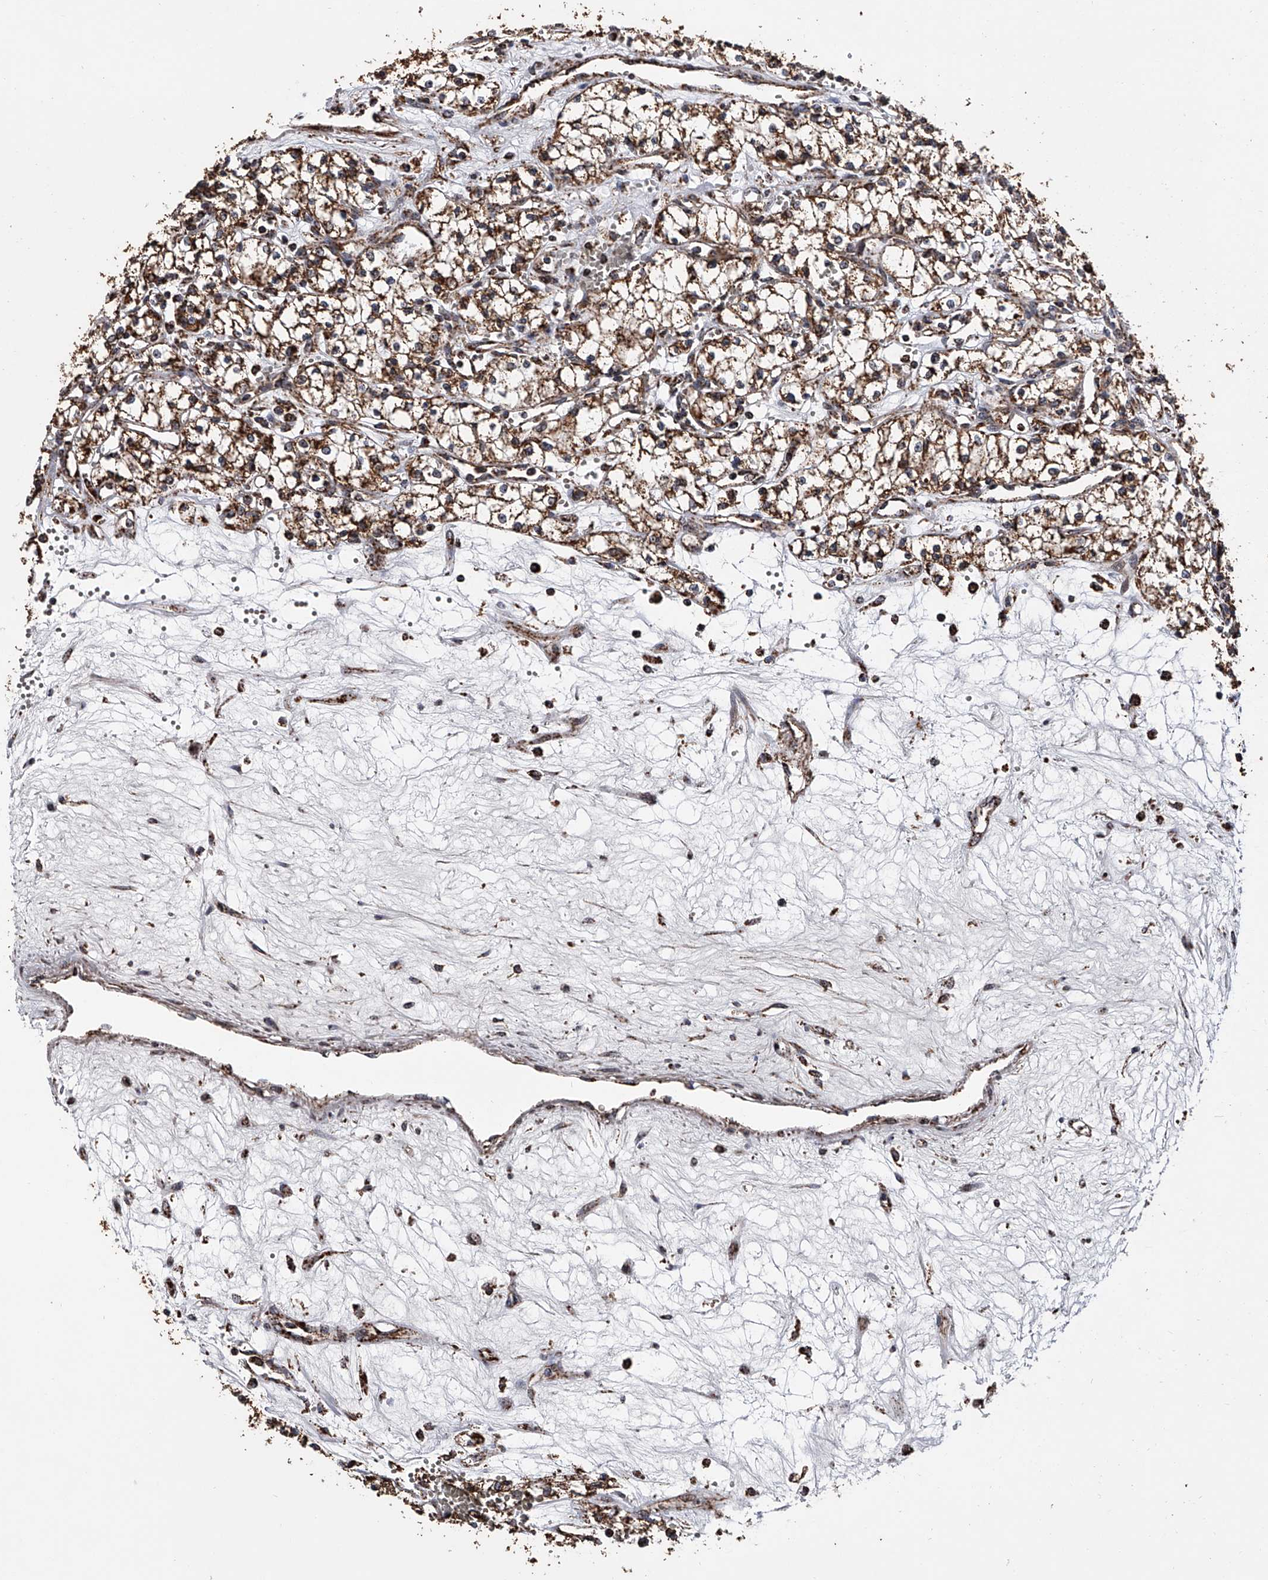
{"staining": {"intensity": "strong", "quantity": ">75%", "location": "cytoplasmic/membranous"}, "tissue": "renal cancer", "cell_type": "Tumor cells", "image_type": "cancer", "snomed": [{"axis": "morphology", "description": "Adenocarcinoma, NOS"}, {"axis": "topography", "description": "Kidney"}], "caption": "Brown immunohistochemical staining in renal cancer (adenocarcinoma) demonstrates strong cytoplasmic/membranous positivity in approximately >75% of tumor cells. (Stains: DAB (3,3'-diaminobenzidine) in brown, nuclei in blue, Microscopy: brightfield microscopy at high magnification).", "gene": "SMPDL3A", "patient": {"sex": "male", "age": 59}}